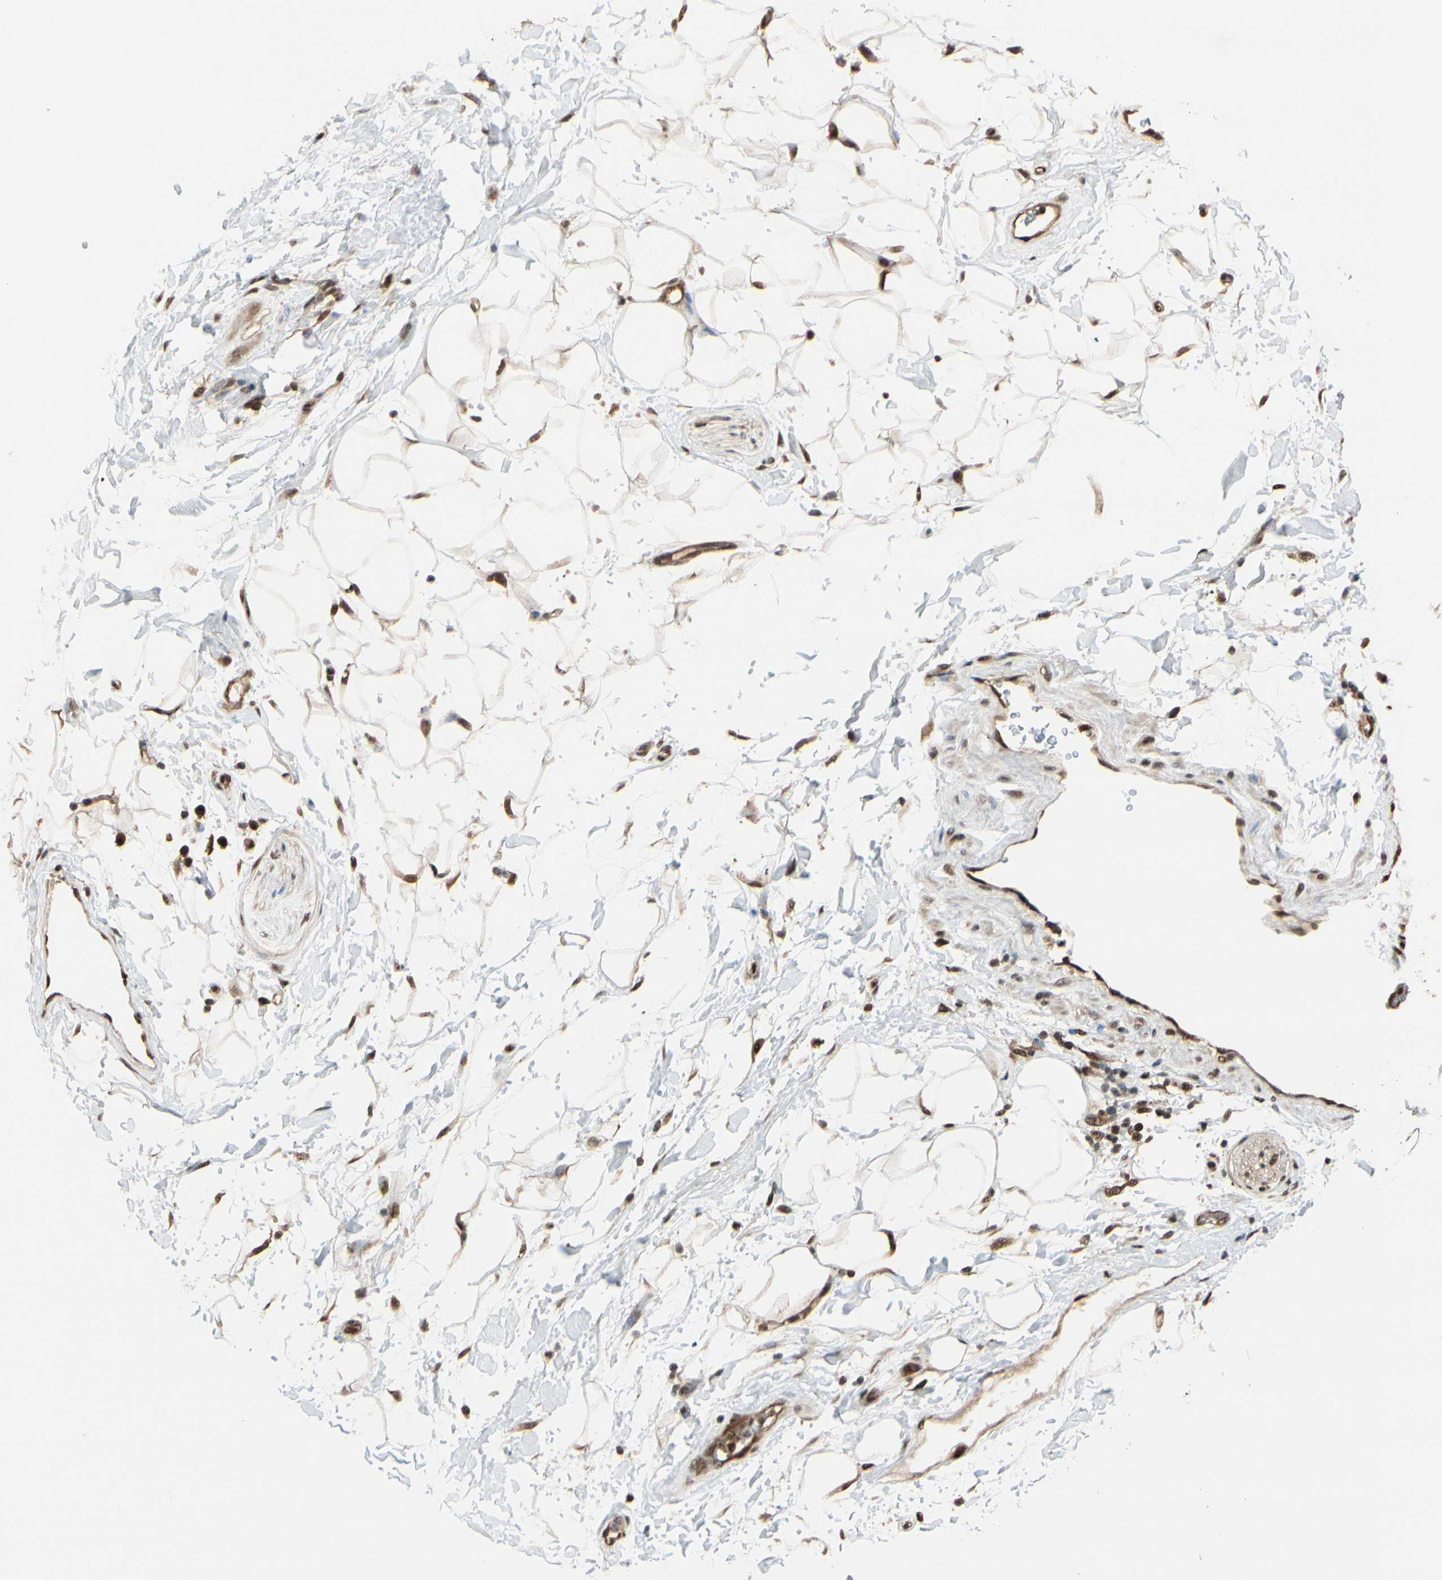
{"staining": {"intensity": "moderate", "quantity": ">75%", "location": "cytoplasmic/membranous,nuclear"}, "tissue": "adipose tissue", "cell_type": "Adipocytes", "image_type": "normal", "snomed": [{"axis": "morphology", "description": "Normal tissue, NOS"}, {"axis": "topography", "description": "Soft tissue"}], "caption": "Unremarkable adipose tissue reveals moderate cytoplasmic/membranous,nuclear positivity in approximately >75% of adipocytes, visualized by immunohistochemistry. The protein is shown in brown color, while the nuclei are stained blue.", "gene": "HSF1", "patient": {"sex": "male", "age": 72}}